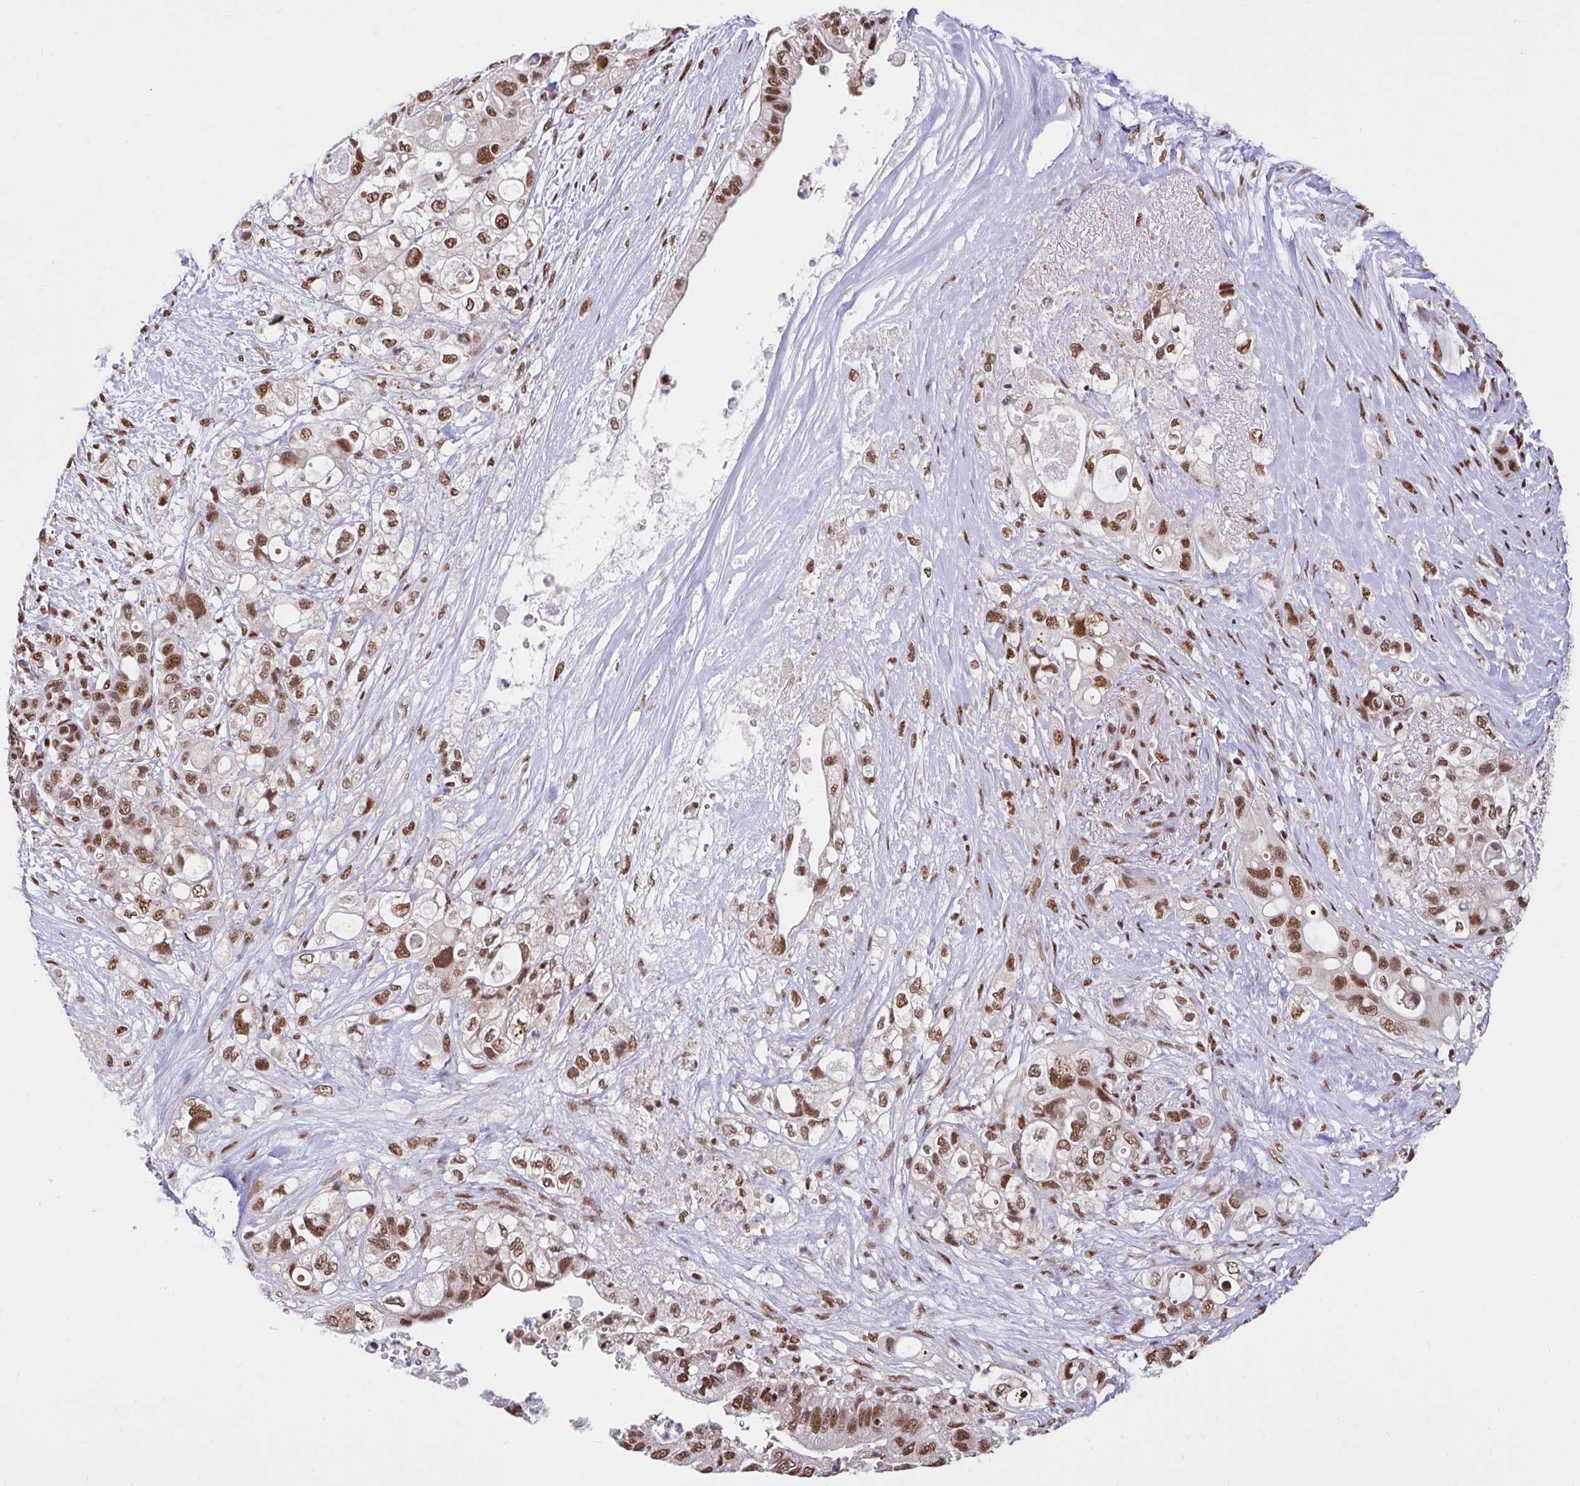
{"staining": {"intensity": "moderate", "quantity": ">75%", "location": "nuclear"}, "tissue": "pancreatic cancer", "cell_type": "Tumor cells", "image_type": "cancer", "snomed": [{"axis": "morphology", "description": "Adenocarcinoma, NOS"}, {"axis": "topography", "description": "Pancreas"}], "caption": "Moderate nuclear protein expression is present in approximately >75% of tumor cells in adenocarcinoma (pancreatic).", "gene": "ABCA9", "patient": {"sex": "female", "age": 72}}